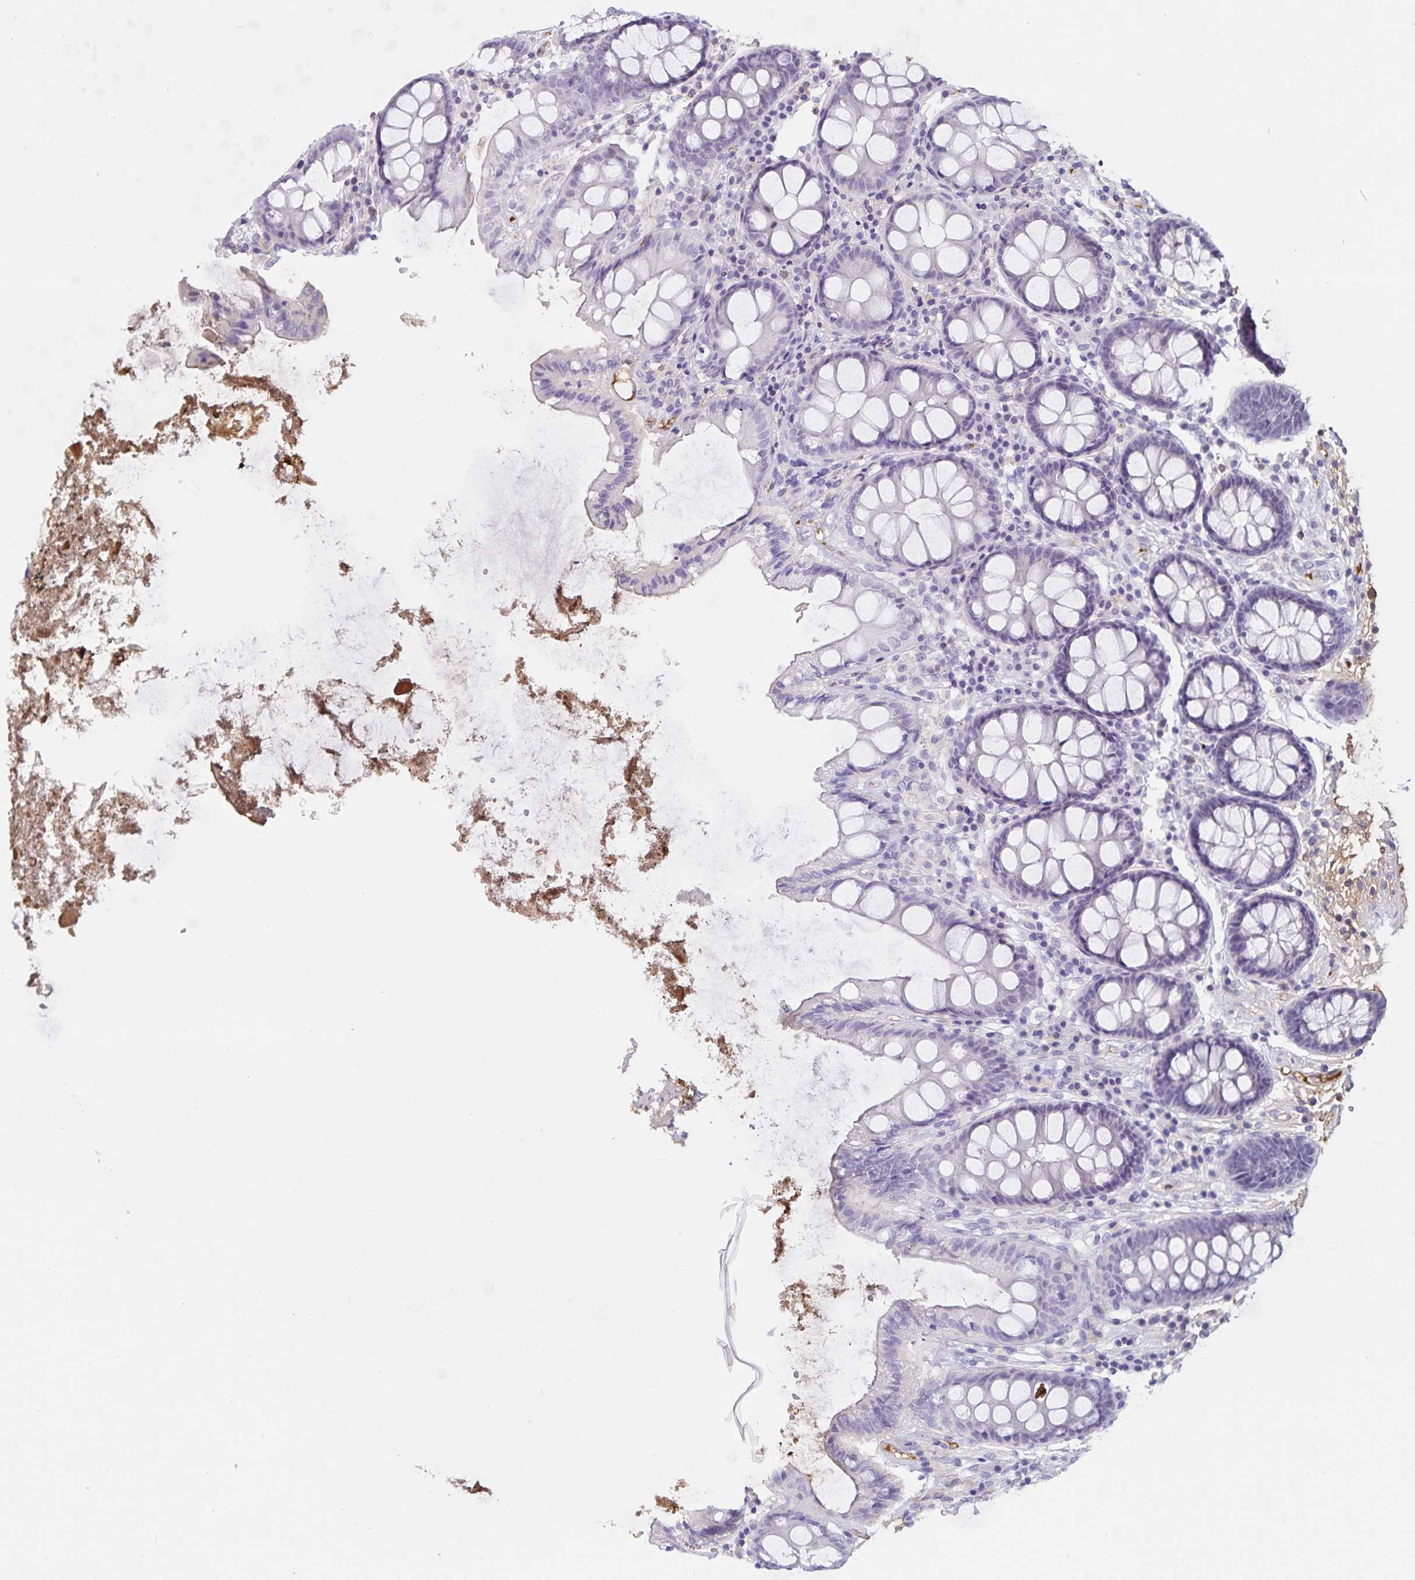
{"staining": {"intensity": "negative", "quantity": "none", "location": "none"}, "tissue": "colon", "cell_type": "Endothelial cells", "image_type": "normal", "snomed": [{"axis": "morphology", "description": "Normal tissue, NOS"}, {"axis": "topography", "description": "Colon"}], "caption": "Immunohistochemical staining of unremarkable colon displays no significant expression in endothelial cells.", "gene": "FGG", "patient": {"sex": "male", "age": 84}}